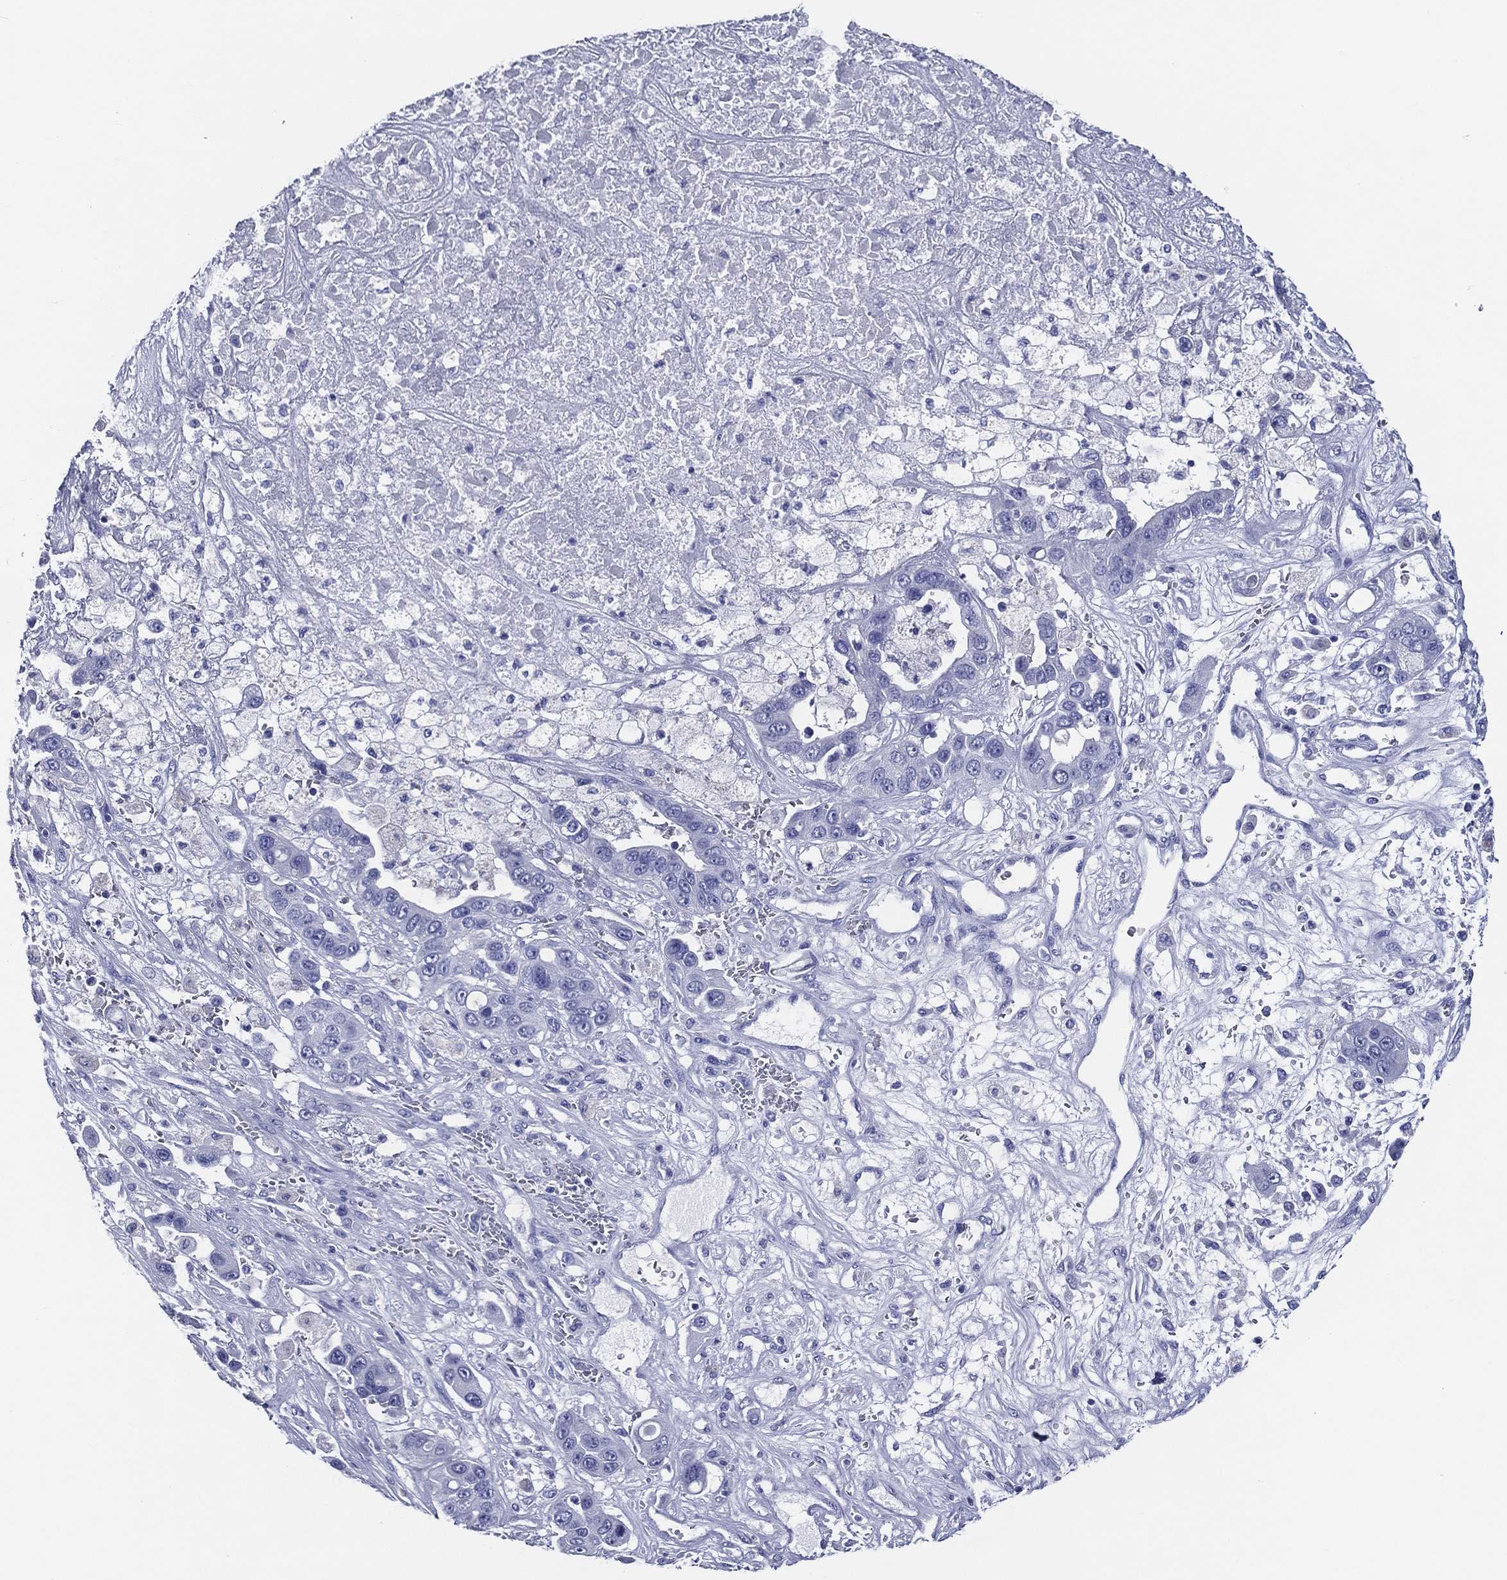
{"staining": {"intensity": "negative", "quantity": "none", "location": "none"}, "tissue": "liver cancer", "cell_type": "Tumor cells", "image_type": "cancer", "snomed": [{"axis": "morphology", "description": "Cholangiocarcinoma"}, {"axis": "topography", "description": "Liver"}], "caption": "A high-resolution micrograph shows IHC staining of liver cholangiocarcinoma, which reveals no significant expression in tumor cells. (Stains: DAB IHC with hematoxylin counter stain, Microscopy: brightfield microscopy at high magnification).", "gene": "ACE2", "patient": {"sex": "female", "age": 52}}